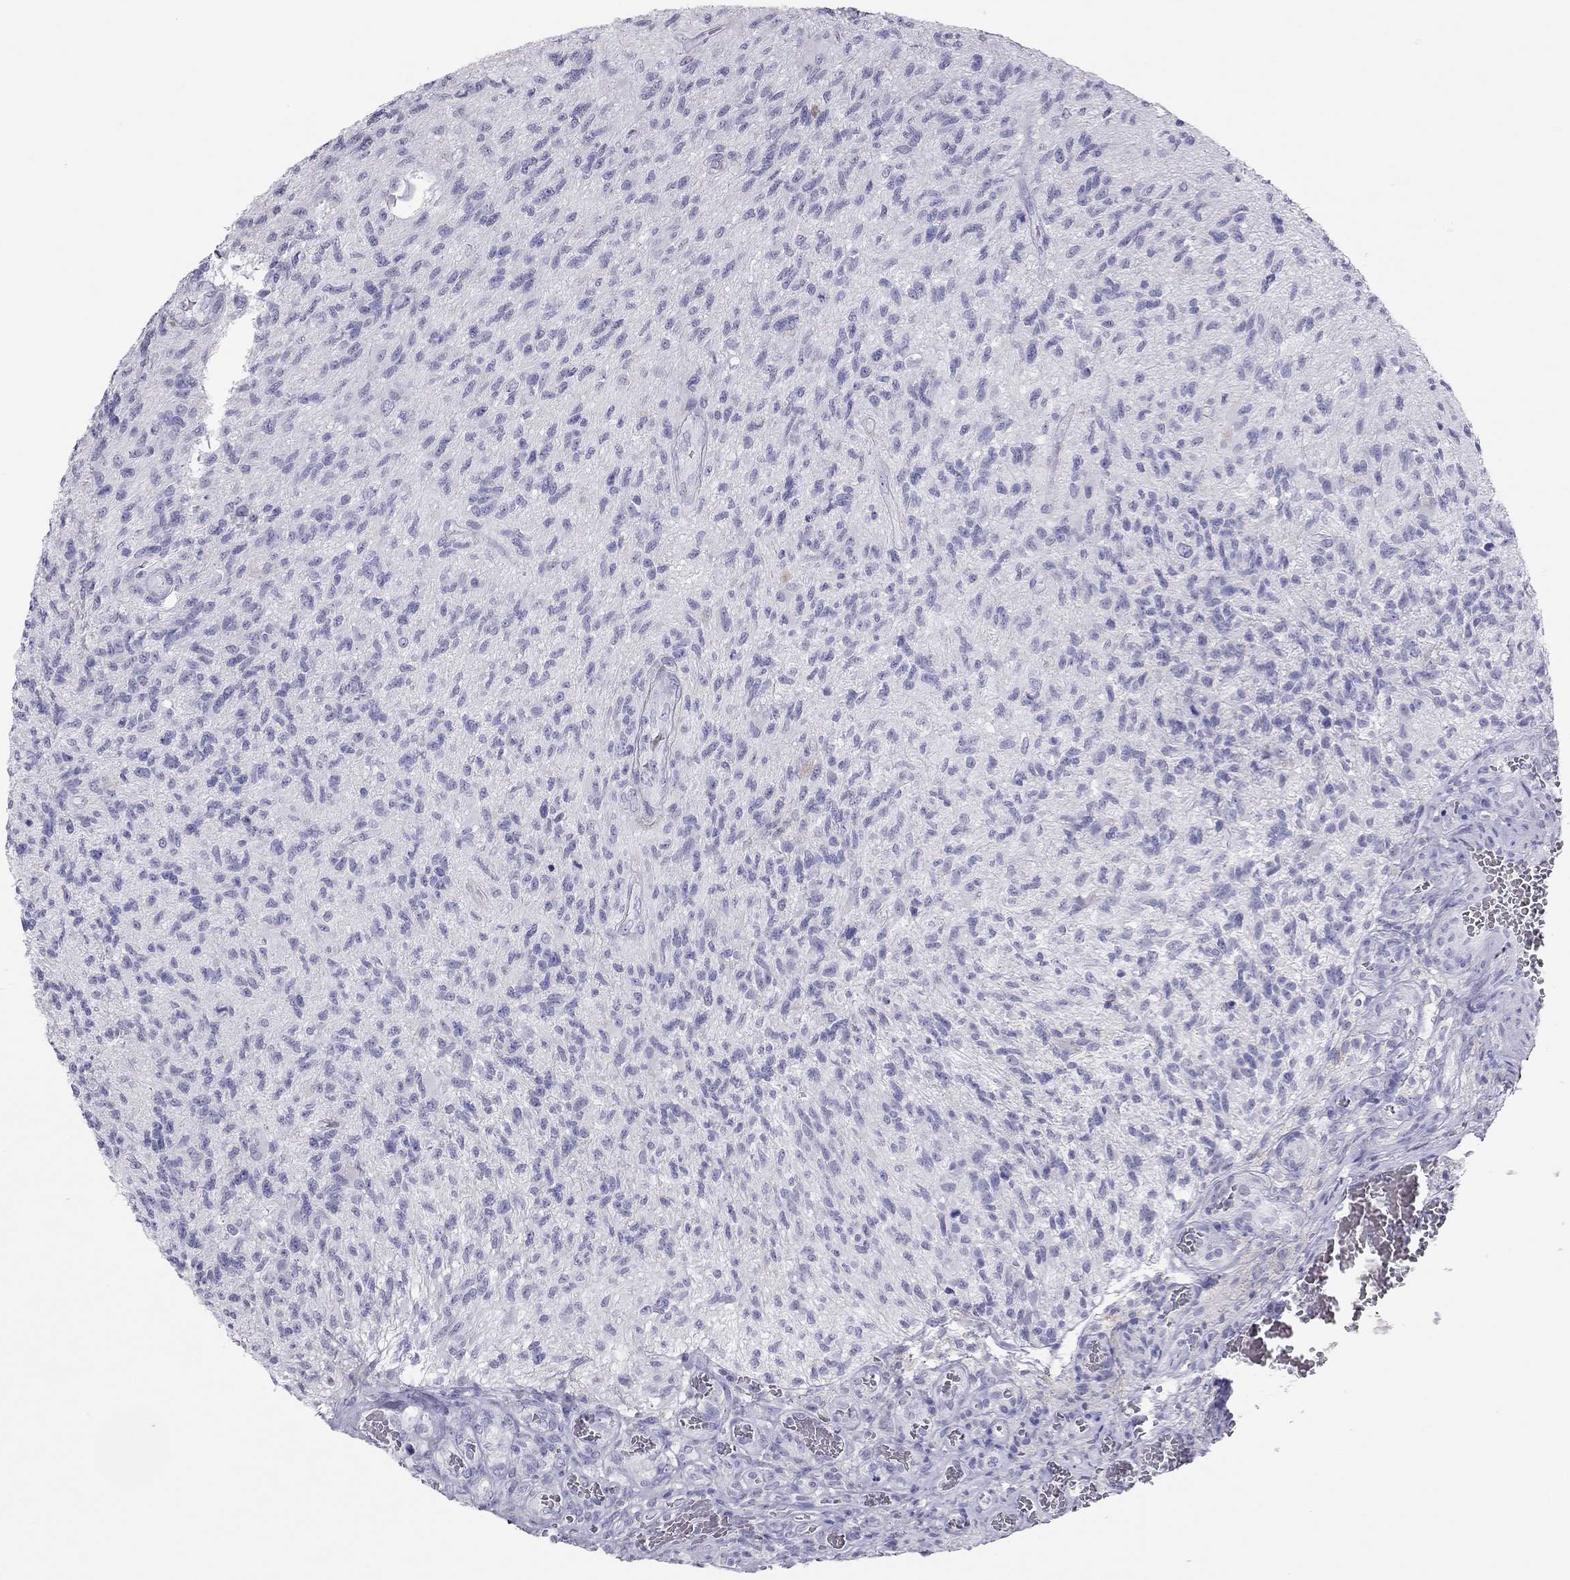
{"staining": {"intensity": "negative", "quantity": "none", "location": "none"}, "tissue": "glioma", "cell_type": "Tumor cells", "image_type": "cancer", "snomed": [{"axis": "morphology", "description": "Glioma, malignant, High grade"}, {"axis": "topography", "description": "Brain"}], "caption": "This micrograph is of malignant glioma (high-grade) stained with IHC to label a protein in brown with the nuclei are counter-stained blue. There is no expression in tumor cells. (Immunohistochemistry, brightfield microscopy, high magnification).", "gene": "KLRG1", "patient": {"sex": "male", "age": 56}}